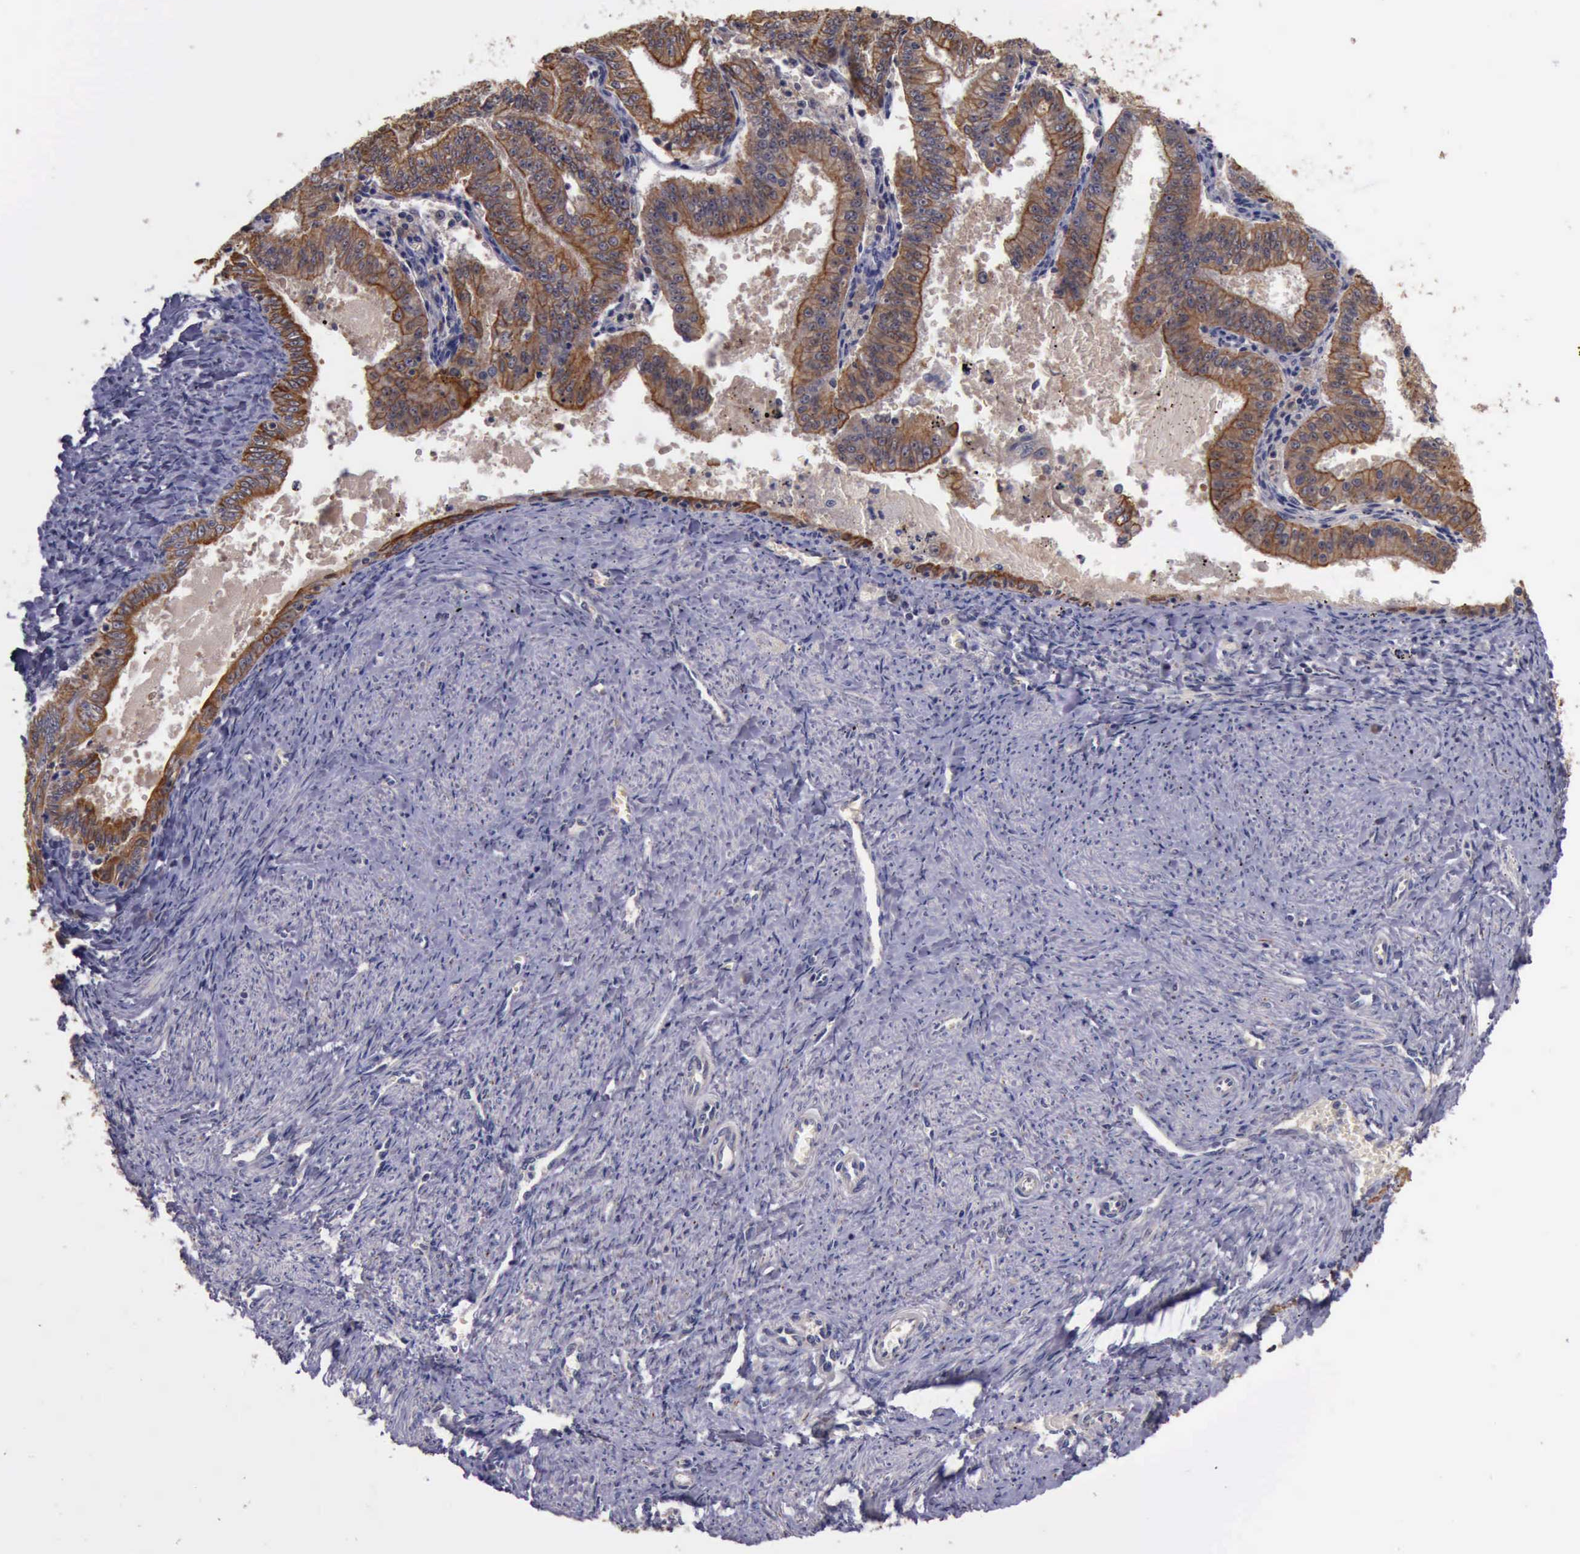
{"staining": {"intensity": "weak", "quantity": ">75%", "location": "cytoplasmic/membranous"}, "tissue": "endometrial cancer", "cell_type": "Tumor cells", "image_type": "cancer", "snomed": [{"axis": "morphology", "description": "Adenocarcinoma, NOS"}, {"axis": "topography", "description": "Endometrium"}], "caption": "Tumor cells display low levels of weak cytoplasmic/membranous expression in approximately >75% of cells in adenocarcinoma (endometrial).", "gene": "RAB39B", "patient": {"sex": "female", "age": 66}}